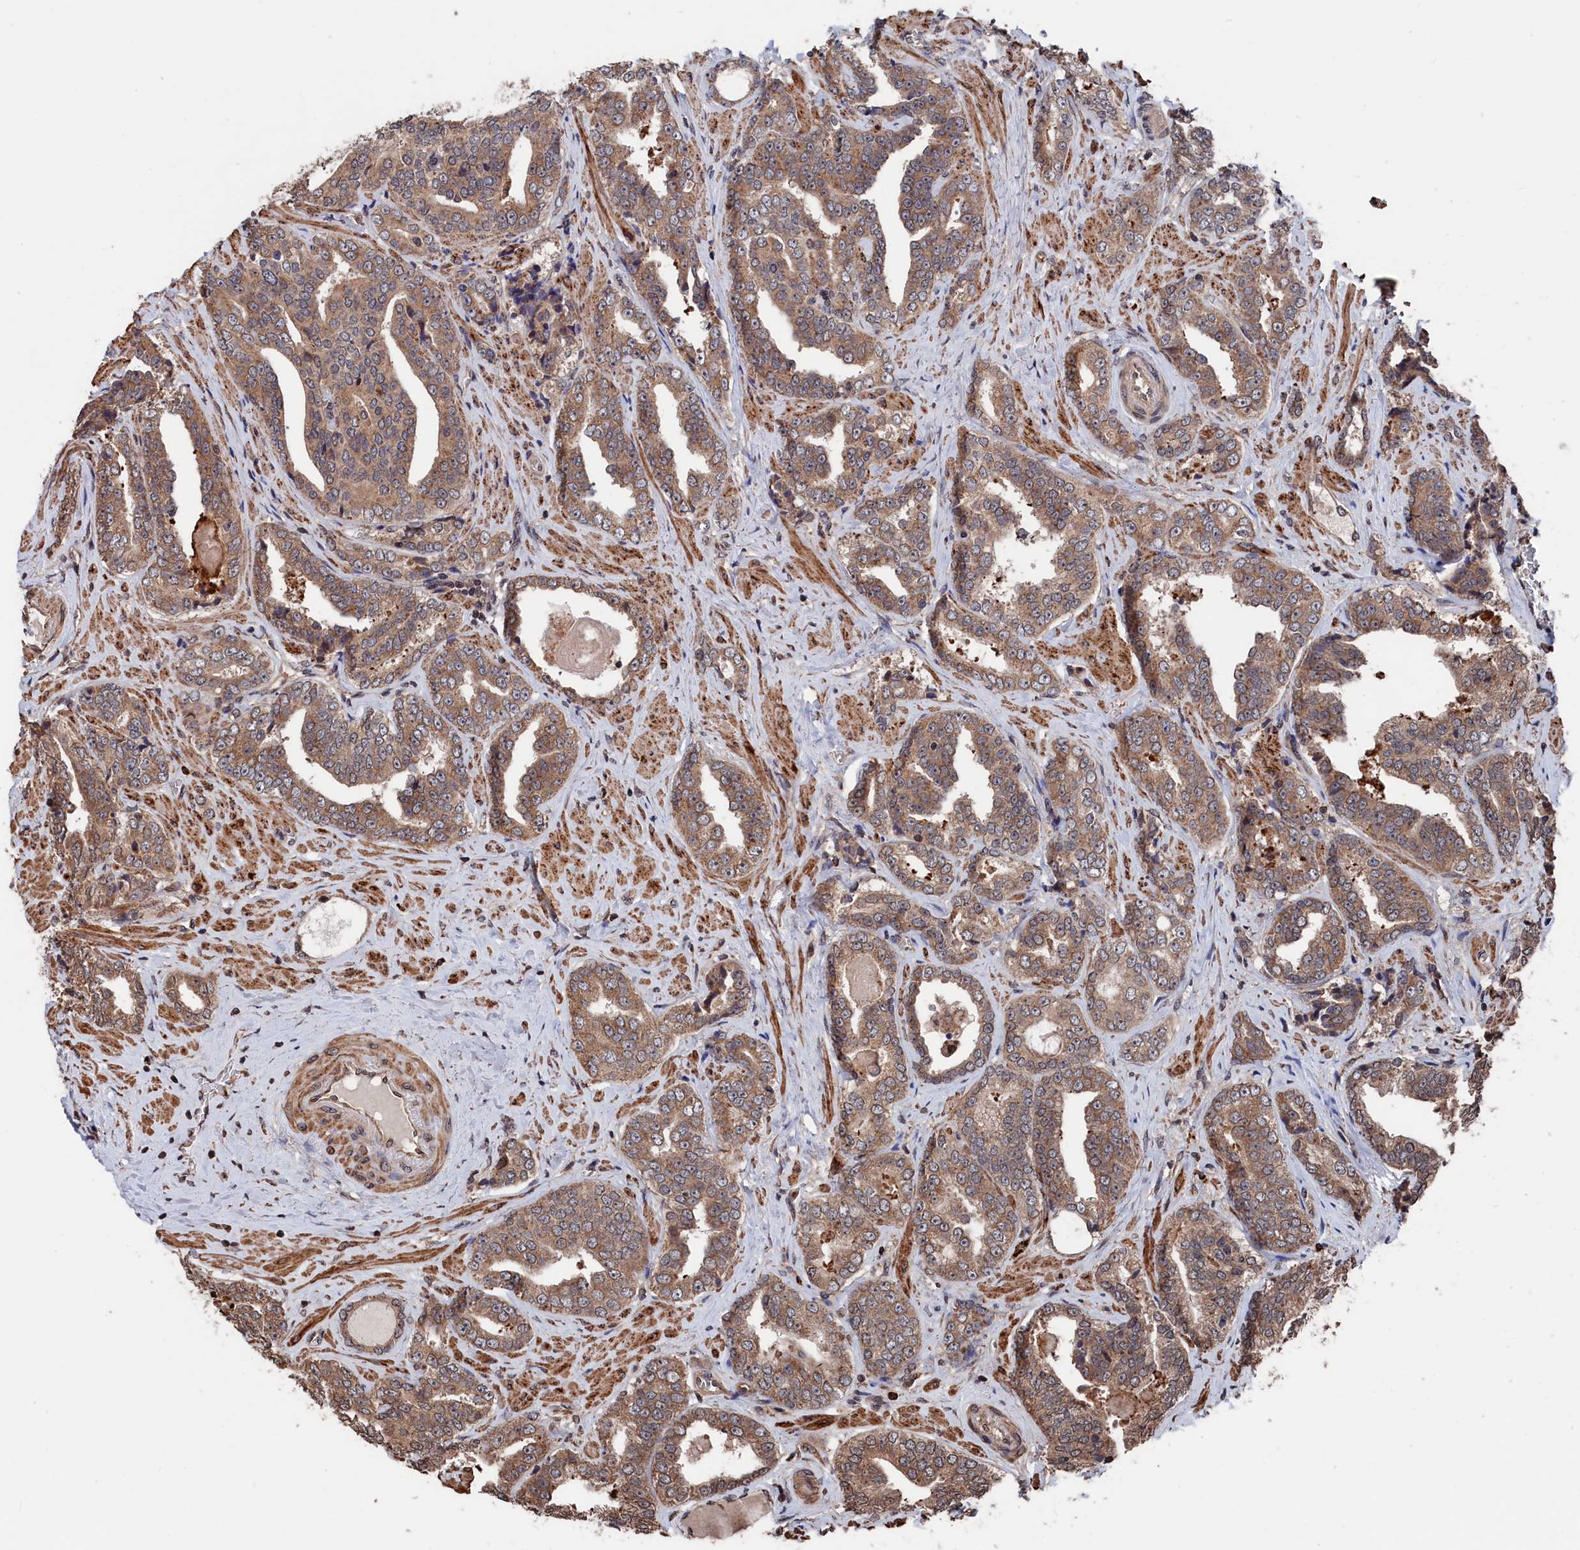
{"staining": {"intensity": "moderate", "quantity": ">75%", "location": "cytoplasmic/membranous"}, "tissue": "prostate cancer", "cell_type": "Tumor cells", "image_type": "cancer", "snomed": [{"axis": "morphology", "description": "Adenocarcinoma, High grade"}, {"axis": "topography", "description": "Prostate"}], "caption": "DAB (3,3'-diaminobenzidine) immunohistochemical staining of human prostate cancer exhibits moderate cytoplasmic/membranous protein expression in approximately >75% of tumor cells.", "gene": "PDE12", "patient": {"sex": "male", "age": 67}}